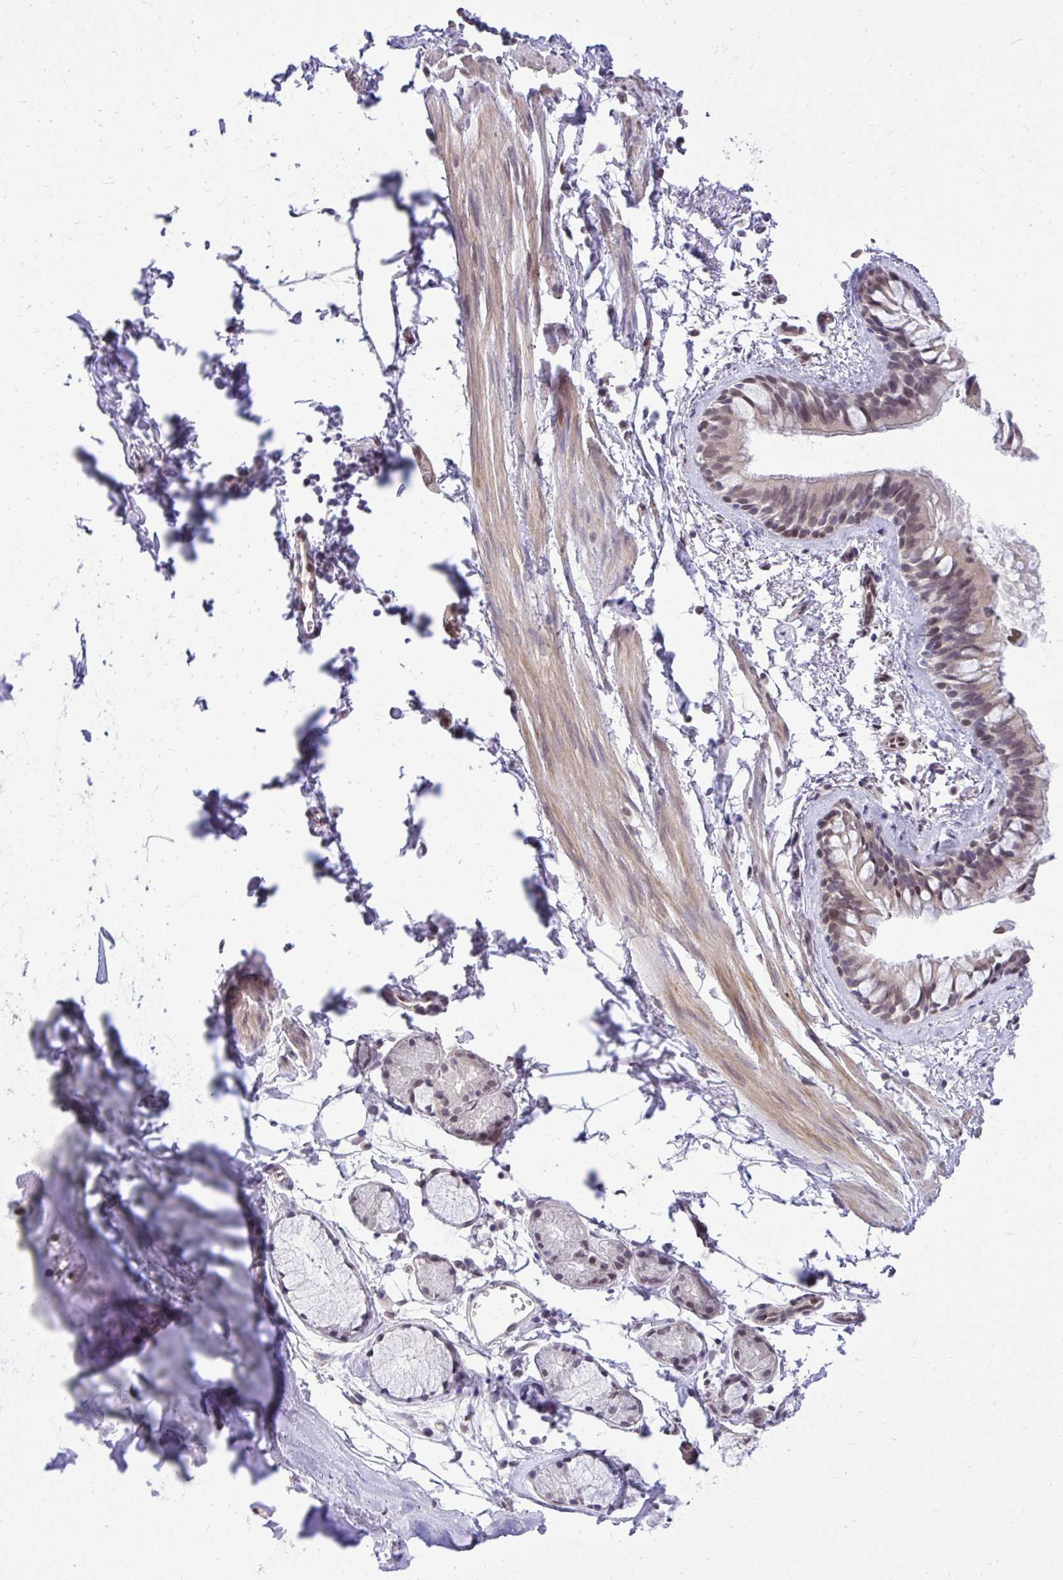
{"staining": {"intensity": "moderate", "quantity": ">75%", "location": "nuclear"}, "tissue": "bronchus", "cell_type": "Respiratory epithelial cells", "image_type": "normal", "snomed": [{"axis": "morphology", "description": "Normal tissue, NOS"}, {"axis": "topography", "description": "Bronchus"}], "caption": "Immunohistochemistry staining of unremarkable bronchus, which shows medium levels of moderate nuclear positivity in about >75% of respiratory epithelial cells indicating moderate nuclear protein positivity. The staining was performed using DAB (3,3'-diaminobenzidine) (brown) for protein detection and nuclei were counterstained in hematoxylin (blue).", "gene": "BANF1", "patient": {"sex": "female", "age": 59}}